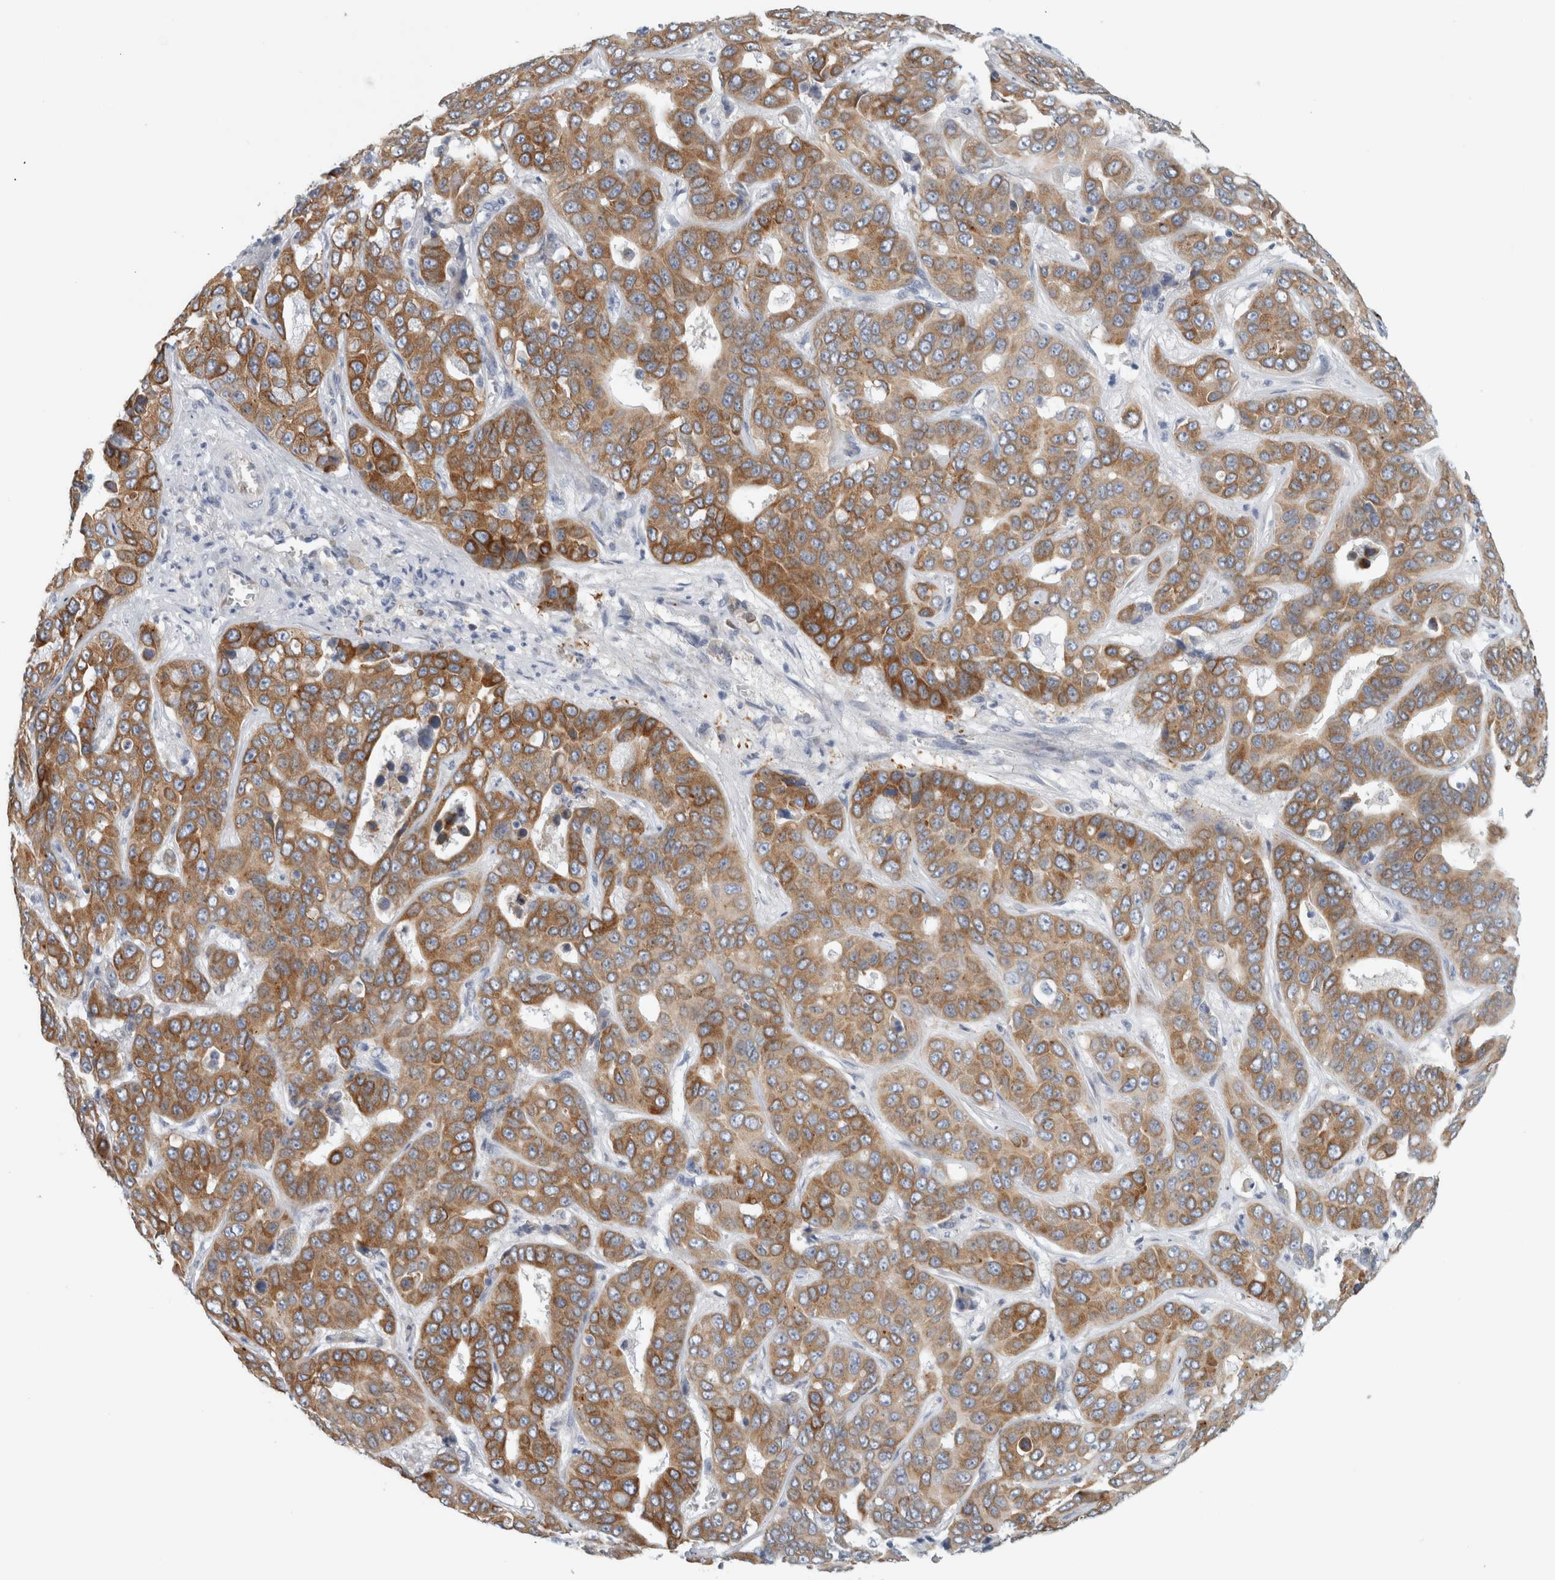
{"staining": {"intensity": "moderate", "quantity": ">75%", "location": "cytoplasmic/membranous"}, "tissue": "liver cancer", "cell_type": "Tumor cells", "image_type": "cancer", "snomed": [{"axis": "morphology", "description": "Cholangiocarcinoma"}, {"axis": "topography", "description": "Liver"}], "caption": "An immunohistochemistry photomicrograph of tumor tissue is shown. Protein staining in brown highlights moderate cytoplasmic/membranous positivity in liver cholangiocarcinoma within tumor cells.", "gene": "B3GNT3", "patient": {"sex": "female", "age": 52}}